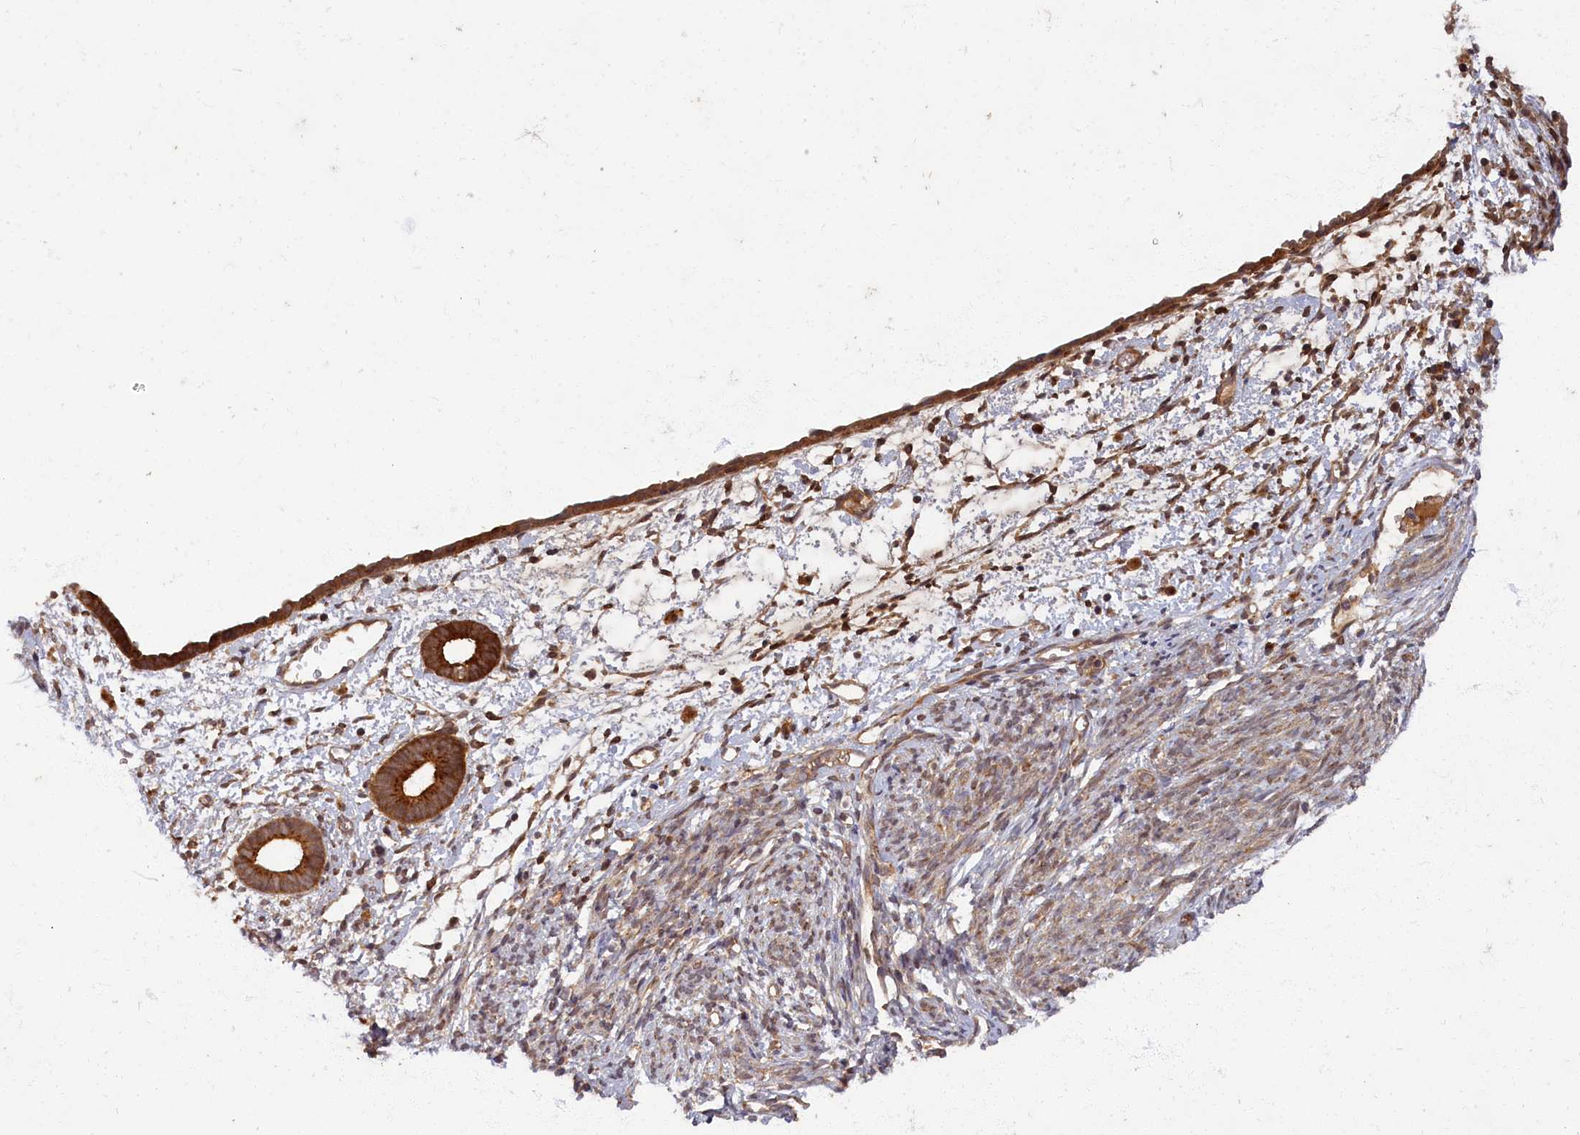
{"staining": {"intensity": "moderate", "quantity": ">75%", "location": "cytoplasmic/membranous"}, "tissue": "endometrium", "cell_type": "Cells in endometrial stroma", "image_type": "normal", "snomed": [{"axis": "morphology", "description": "Normal tissue, NOS"}, {"axis": "morphology", "description": "Adenocarcinoma, NOS"}, {"axis": "topography", "description": "Endometrium"}], "caption": "High-power microscopy captured an immunohistochemistry (IHC) photomicrograph of unremarkable endometrium, revealing moderate cytoplasmic/membranous positivity in approximately >75% of cells in endometrial stroma.", "gene": "BICD1", "patient": {"sex": "female", "age": 57}}